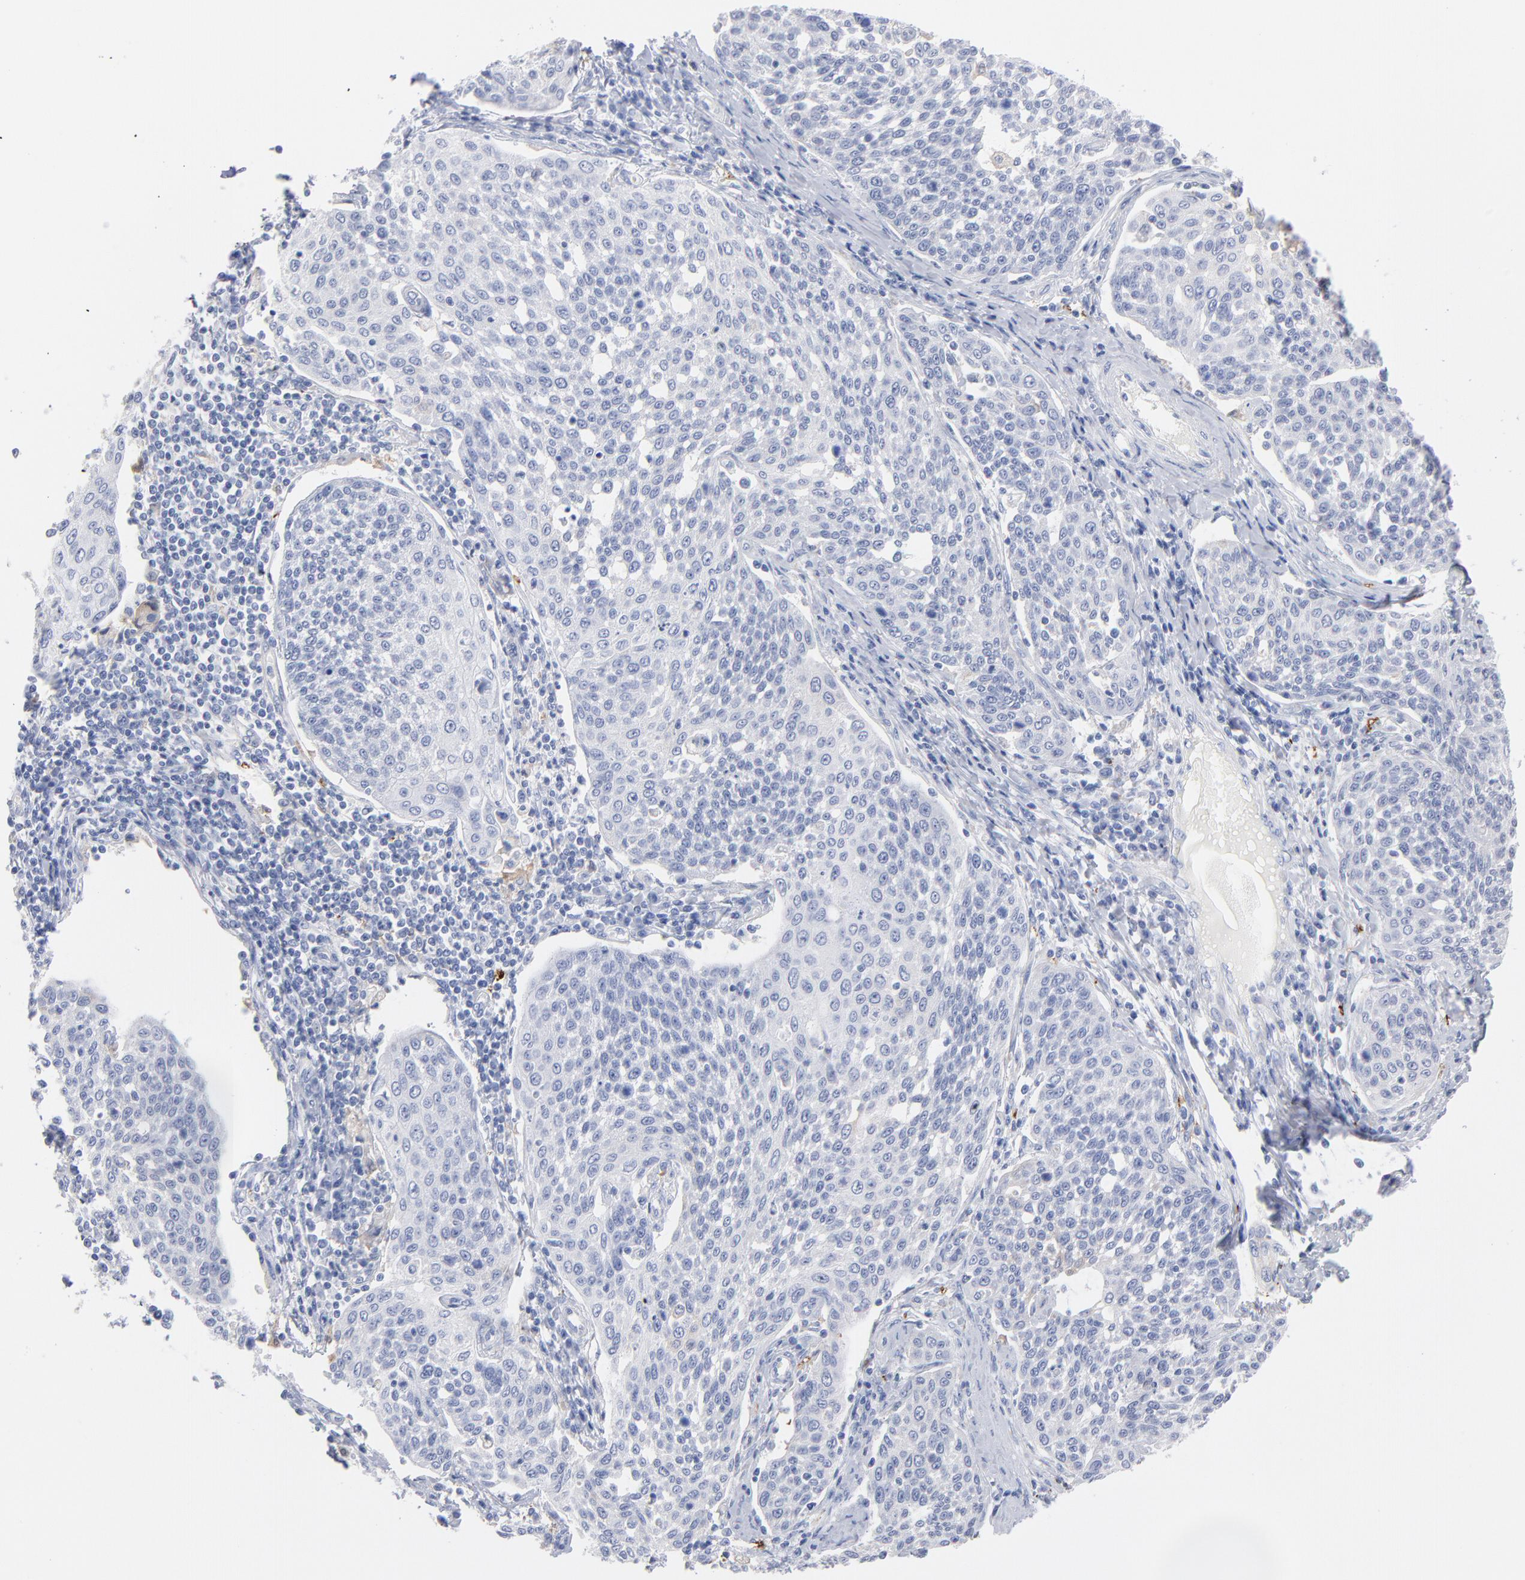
{"staining": {"intensity": "negative", "quantity": "none", "location": "none"}, "tissue": "cervical cancer", "cell_type": "Tumor cells", "image_type": "cancer", "snomed": [{"axis": "morphology", "description": "Squamous cell carcinoma, NOS"}, {"axis": "topography", "description": "Cervix"}], "caption": "A photomicrograph of human cervical cancer is negative for staining in tumor cells.", "gene": "IFIT2", "patient": {"sex": "female", "age": 34}}